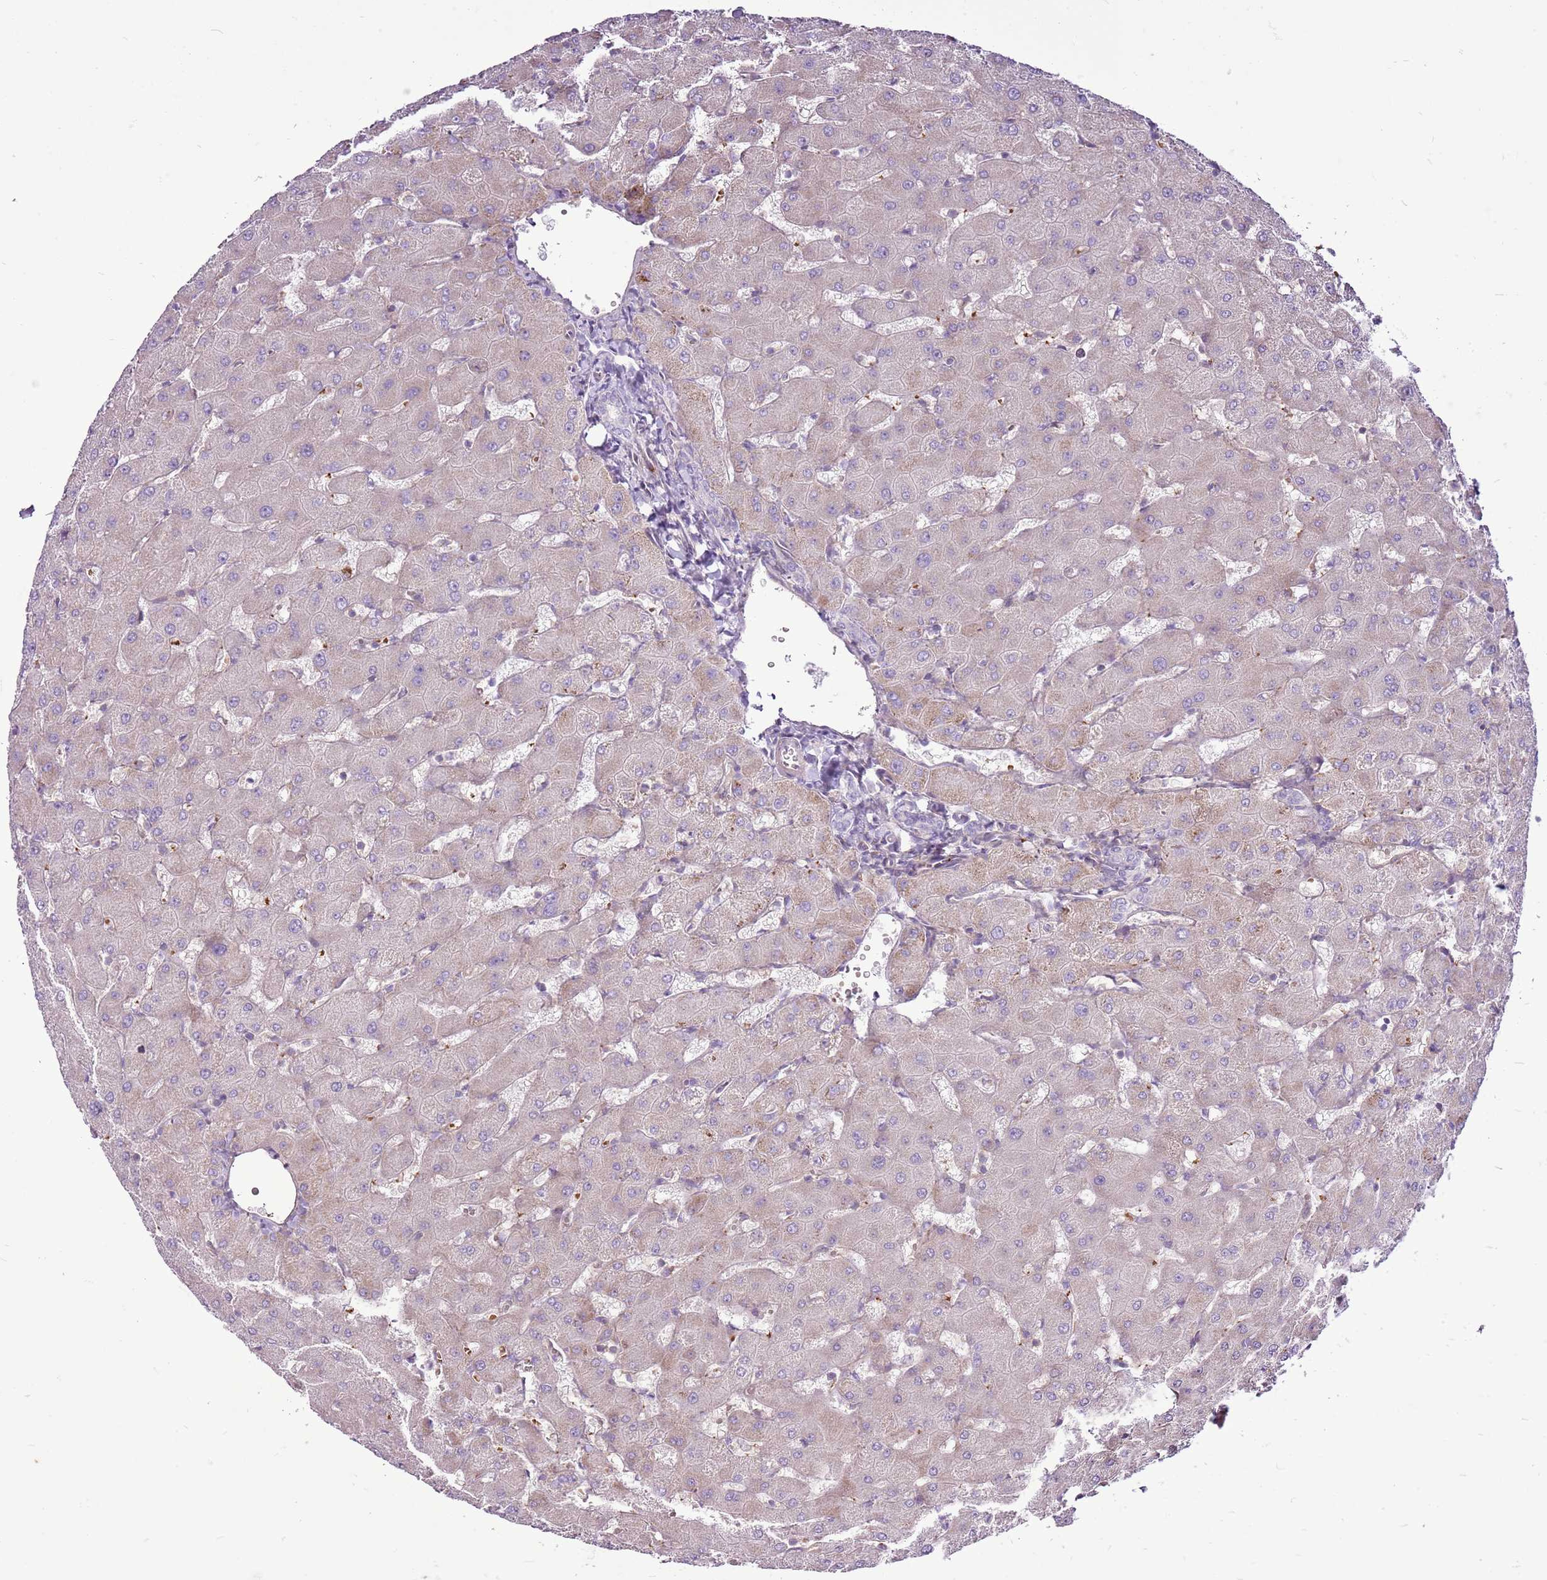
{"staining": {"intensity": "negative", "quantity": "none", "location": "none"}, "tissue": "liver", "cell_type": "Cholangiocytes", "image_type": "normal", "snomed": [{"axis": "morphology", "description": "Normal tissue, NOS"}, {"axis": "topography", "description": "Liver"}], "caption": "Immunohistochemistry (IHC) image of unremarkable liver stained for a protein (brown), which exhibits no expression in cholangiocytes. (Brightfield microscopy of DAB IHC at high magnification).", "gene": "CHAC2", "patient": {"sex": "female", "age": 63}}